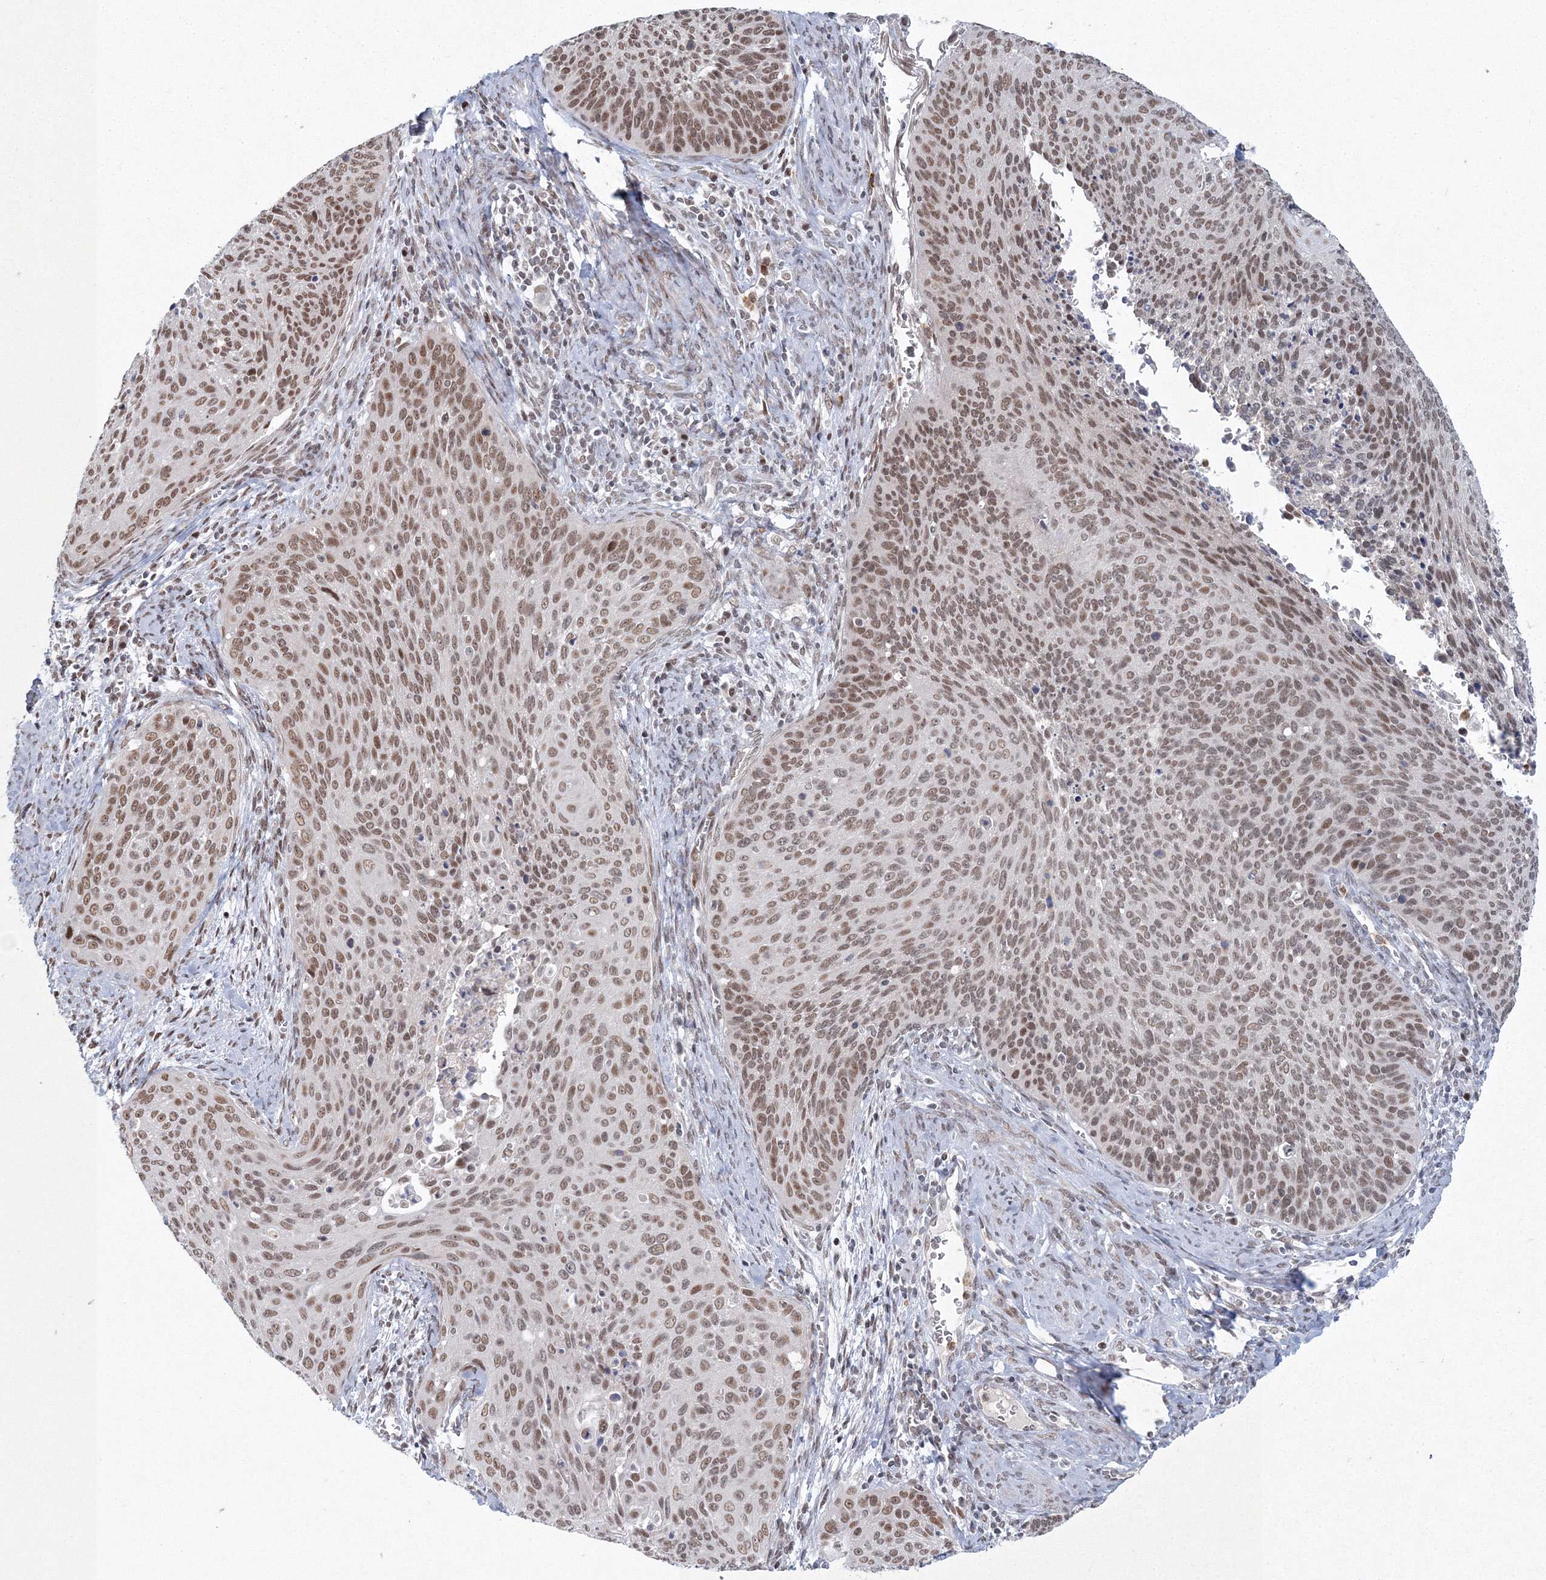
{"staining": {"intensity": "moderate", "quantity": ">75%", "location": "nuclear"}, "tissue": "cervical cancer", "cell_type": "Tumor cells", "image_type": "cancer", "snomed": [{"axis": "morphology", "description": "Squamous cell carcinoma, NOS"}, {"axis": "topography", "description": "Cervix"}], "caption": "Immunohistochemical staining of human cervical cancer exhibits medium levels of moderate nuclear expression in about >75% of tumor cells. (DAB IHC with brightfield microscopy, high magnification).", "gene": "C3orf33", "patient": {"sex": "female", "age": 55}}